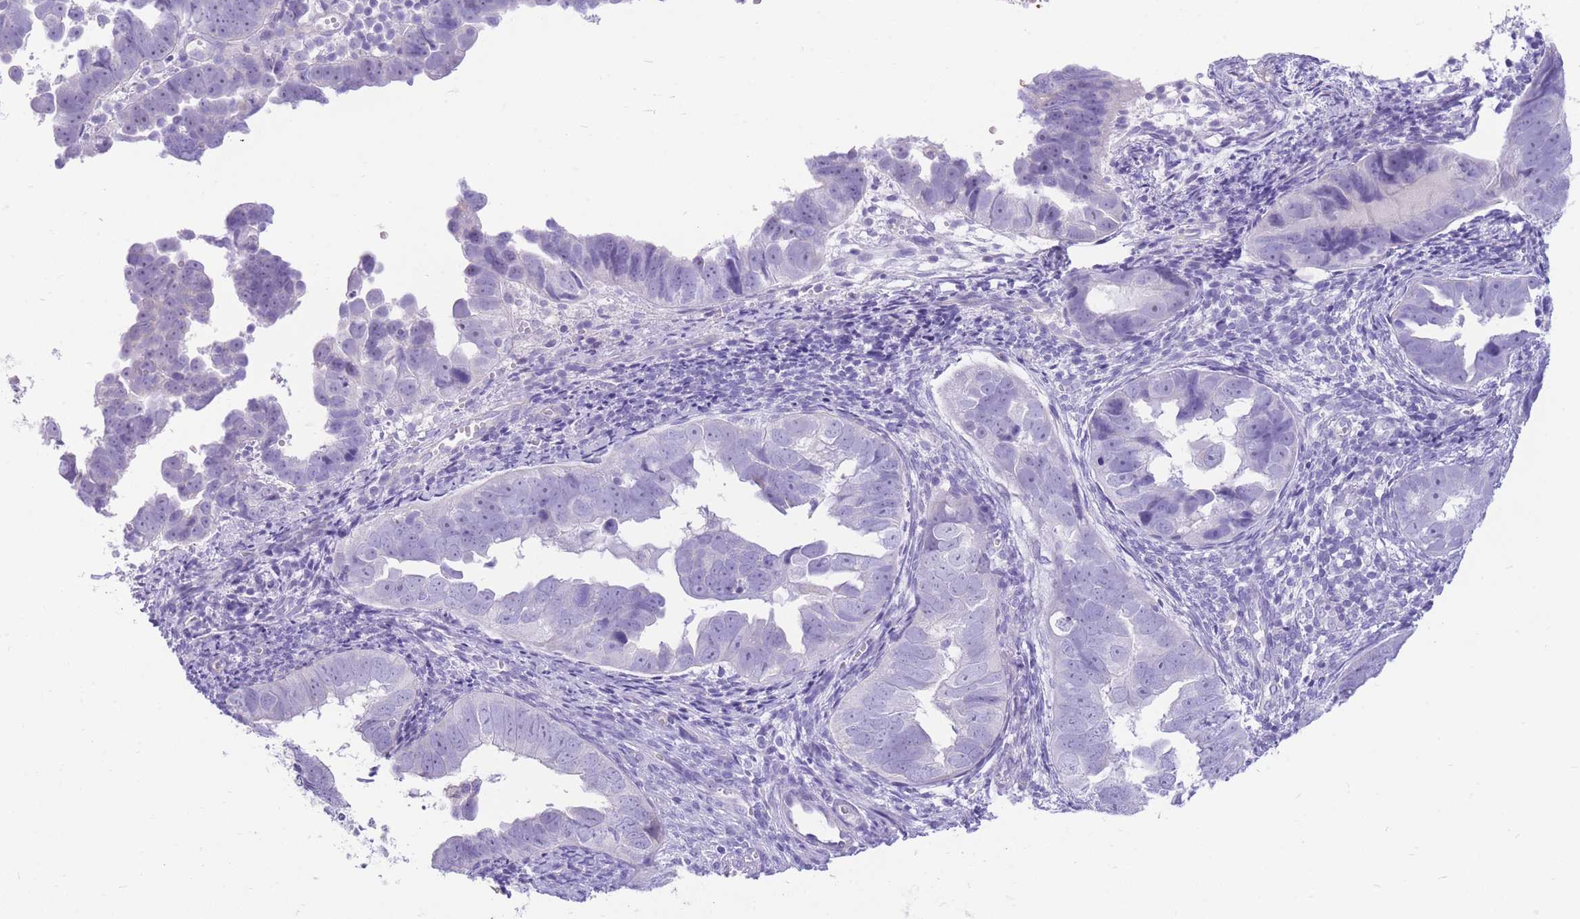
{"staining": {"intensity": "negative", "quantity": "none", "location": "none"}, "tissue": "endometrial cancer", "cell_type": "Tumor cells", "image_type": "cancer", "snomed": [{"axis": "morphology", "description": "Adenocarcinoma, NOS"}, {"axis": "topography", "description": "Endometrium"}], "caption": "Tumor cells show no significant protein positivity in endometrial adenocarcinoma.", "gene": "ZNF311", "patient": {"sex": "female", "age": 75}}